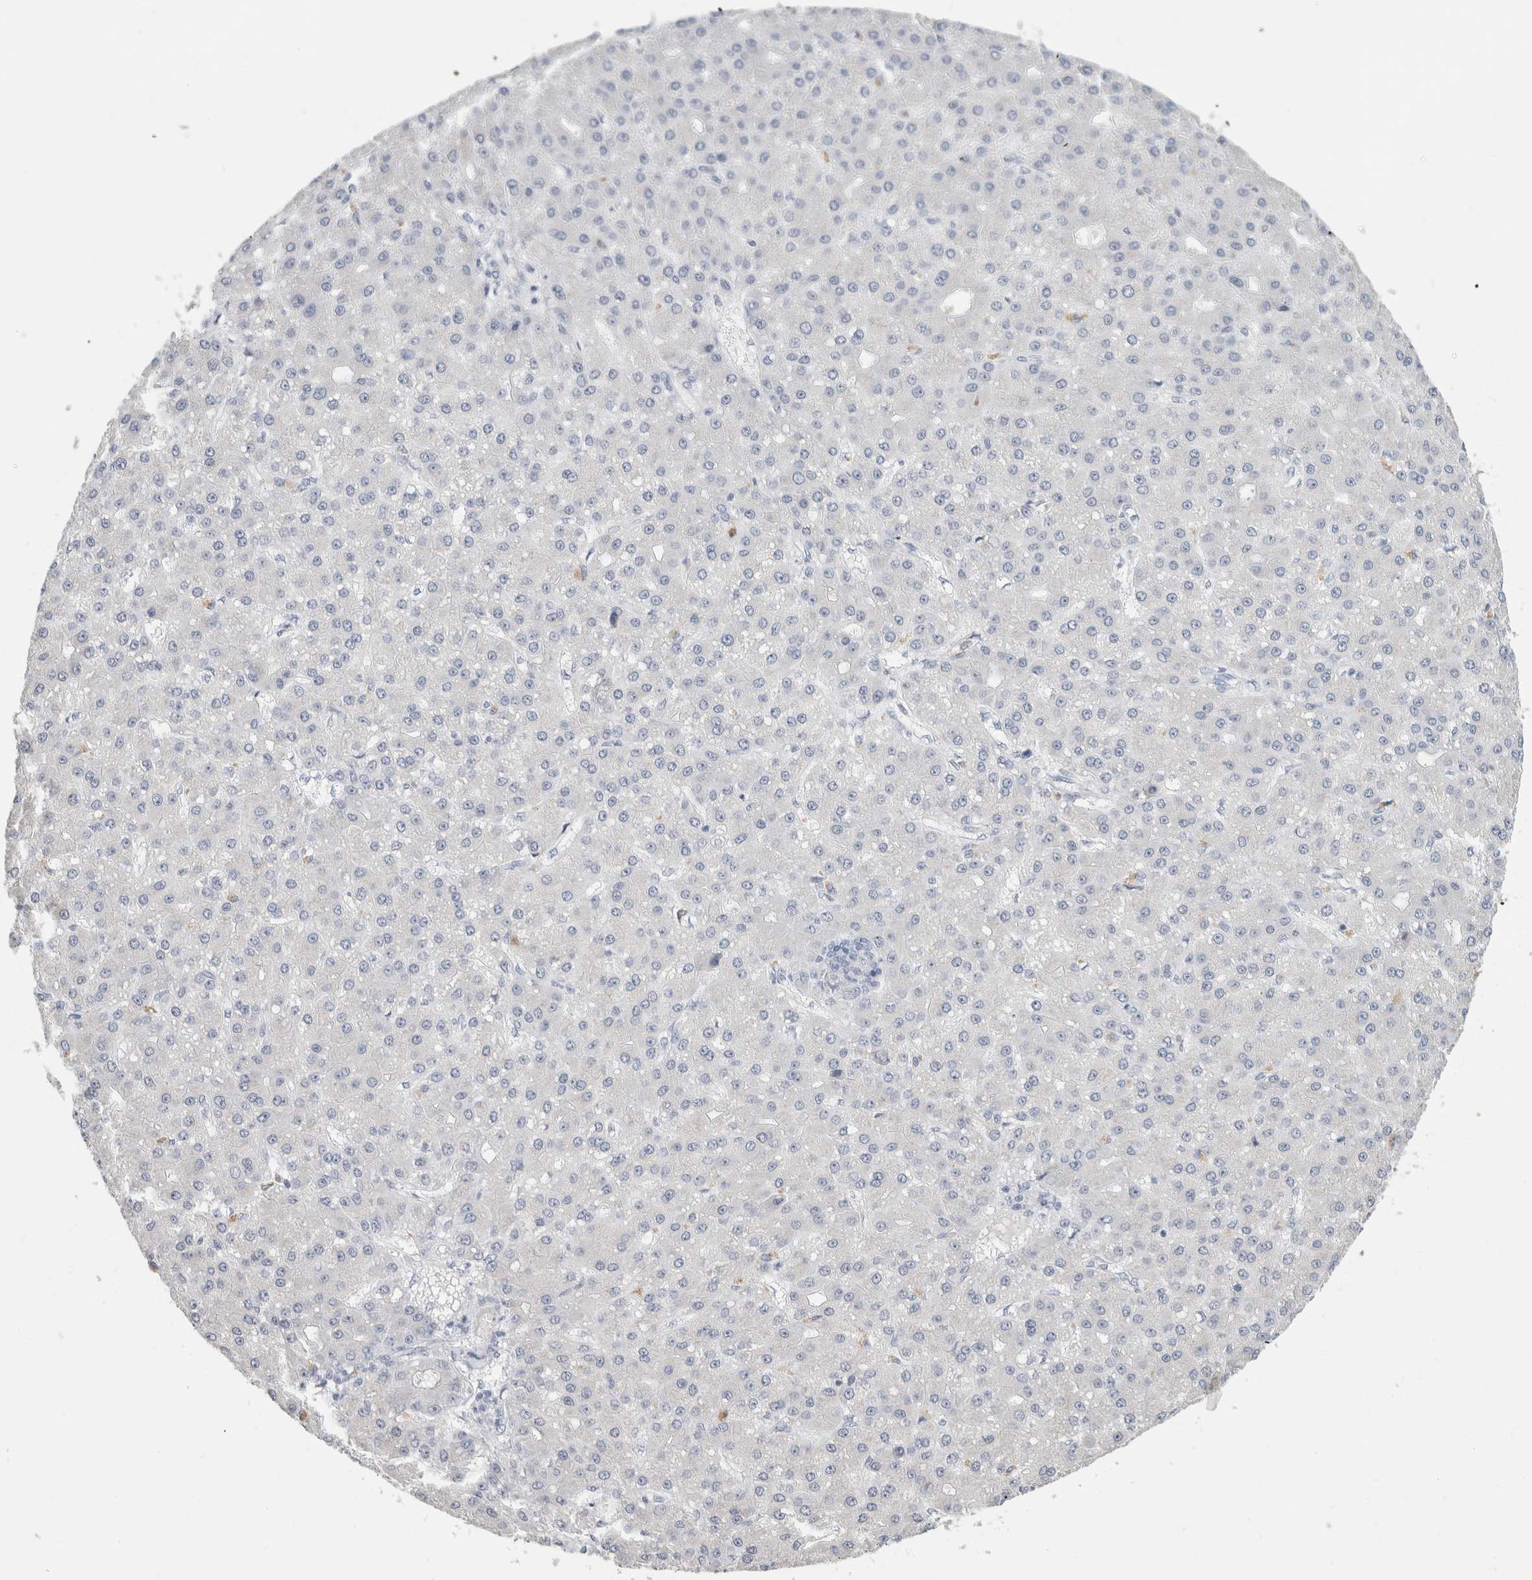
{"staining": {"intensity": "negative", "quantity": "none", "location": "none"}, "tissue": "liver cancer", "cell_type": "Tumor cells", "image_type": "cancer", "snomed": [{"axis": "morphology", "description": "Carcinoma, Hepatocellular, NOS"}, {"axis": "topography", "description": "Liver"}], "caption": "An immunohistochemistry photomicrograph of liver cancer (hepatocellular carcinoma) is shown. There is no staining in tumor cells of liver cancer (hepatocellular carcinoma). (DAB (3,3'-diaminobenzidine) IHC with hematoxylin counter stain).", "gene": "BCAN", "patient": {"sex": "male", "age": 67}}